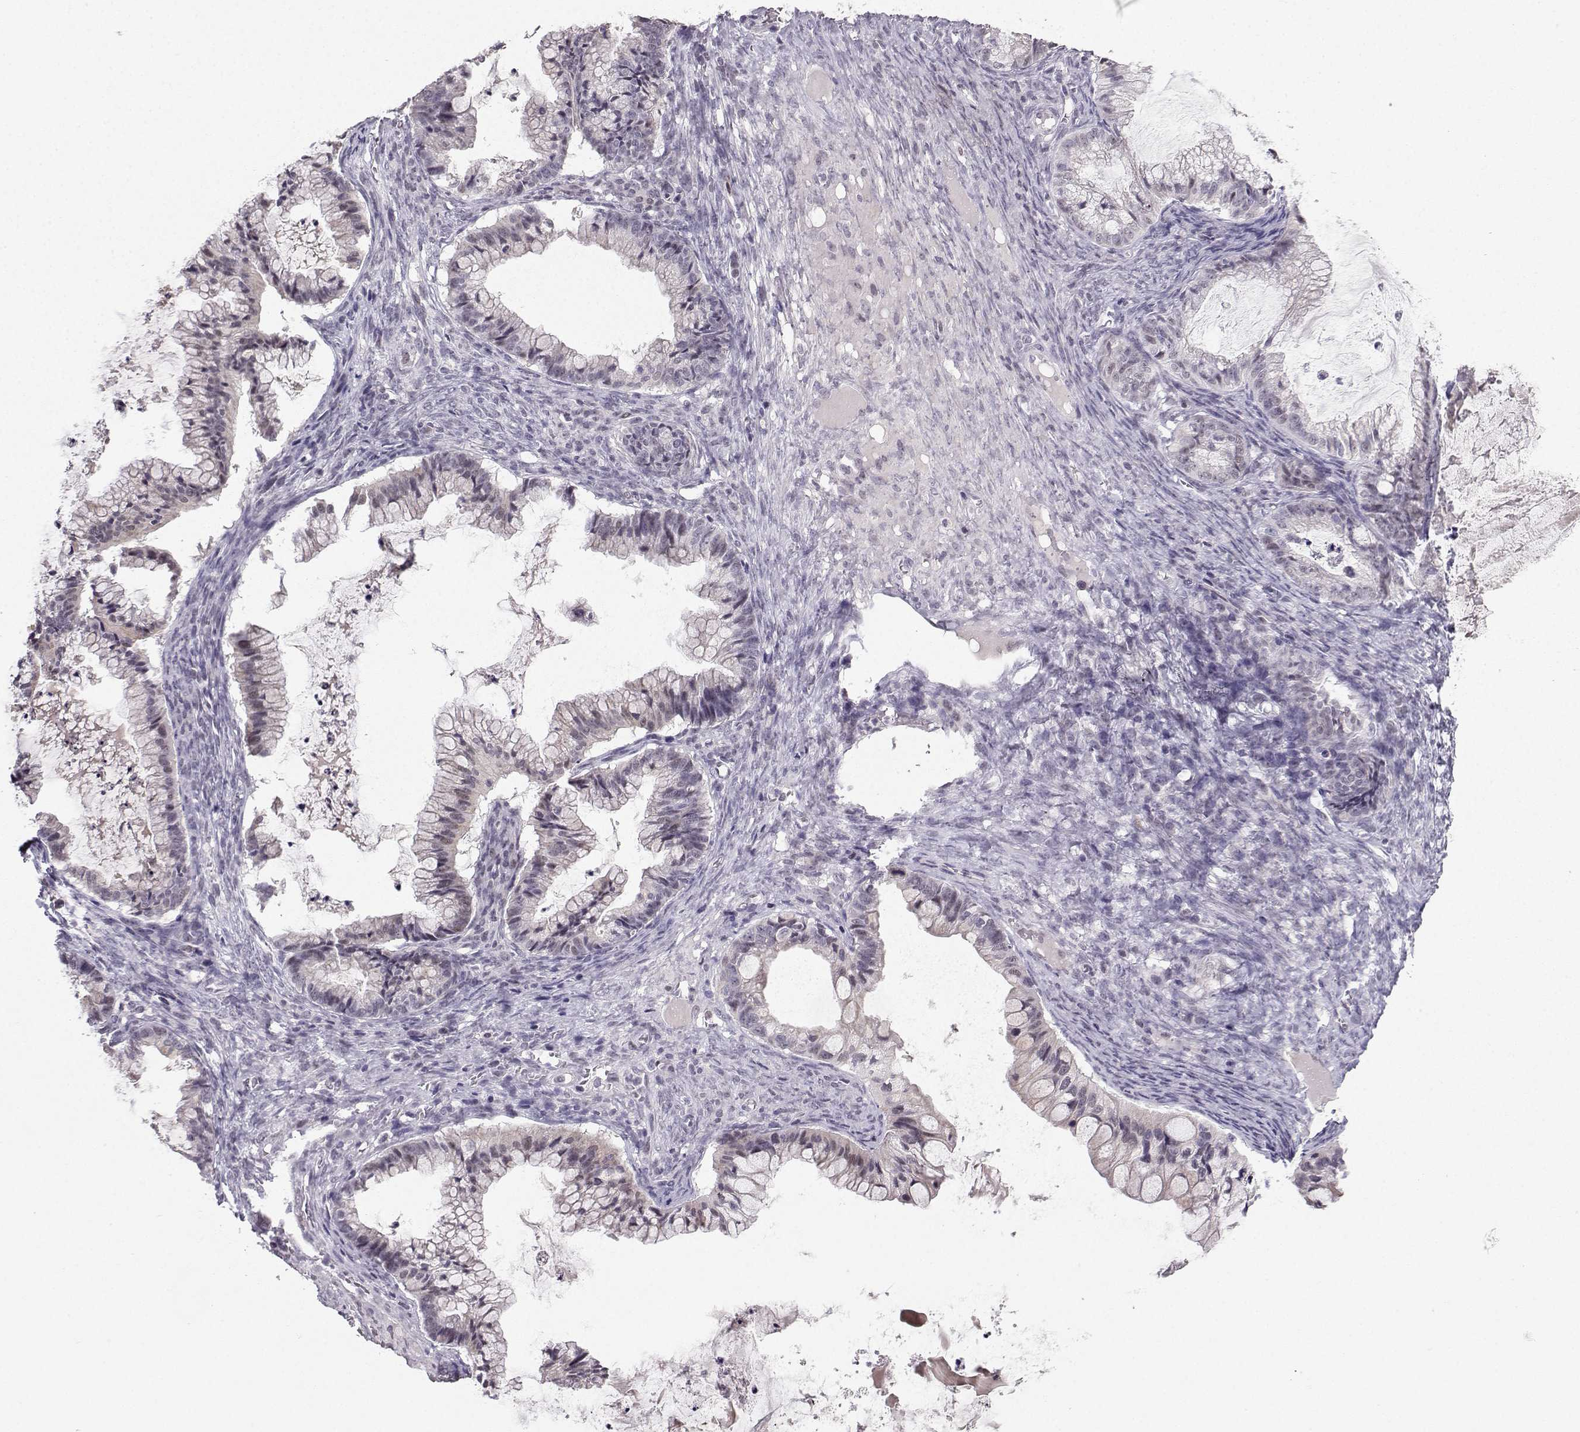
{"staining": {"intensity": "negative", "quantity": "none", "location": "none"}, "tissue": "ovarian cancer", "cell_type": "Tumor cells", "image_type": "cancer", "snomed": [{"axis": "morphology", "description": "Cystadenocarcinoma, mucinous, NOS"}, {"axis": "topography", "description": "Ovary"}], "caption": "Mucinous cystadenocarcinoma (ovarian) was stained to show a protein in brown. There is no significant positivity in tumor cells. The staining is performed using DAB brown chromogen with nuclei counter-stained in using hematoxylin.", "gene": "LIN28A", "patient": {"sex": "female", "age": 57}}